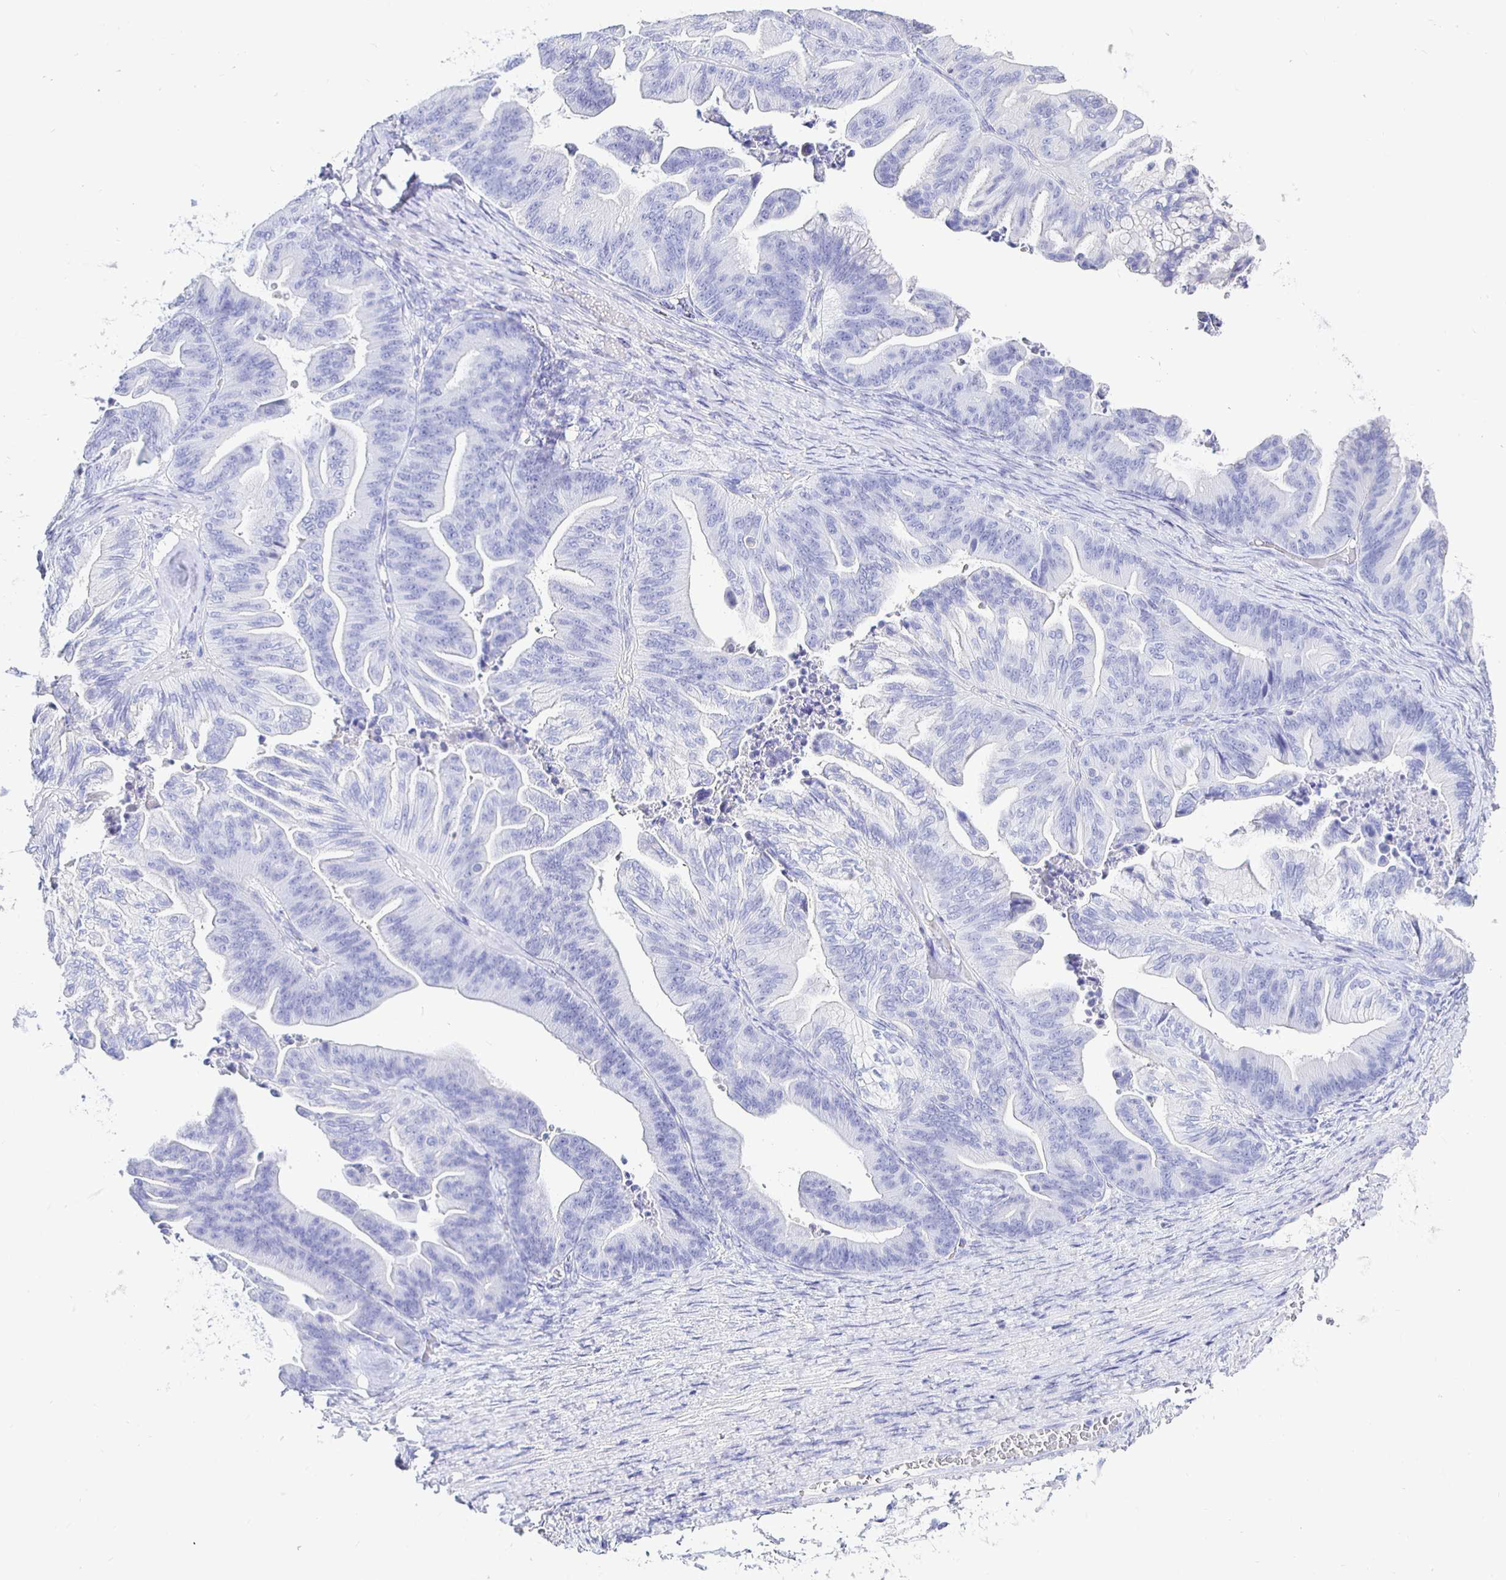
{"staining": {"intensity": "negative", "quantity": "none", "location": "none"}, "tissue": "ovarian cancer", "cell_type": "Tumor cells", "image_type": "cancer", "snomed": [{"axis": "morphology", "description": "Cystadenocarcinoma, mucinous, NOS"}, {"axis": "topography", "description": "Ovary"}], "caption": "Tumor cells are negative for protein expression in human ovarian cancer (mucinous cystadenocarcinoma).", "gene": "UMOD", "patient": {"sex": "female", "age": 67}}